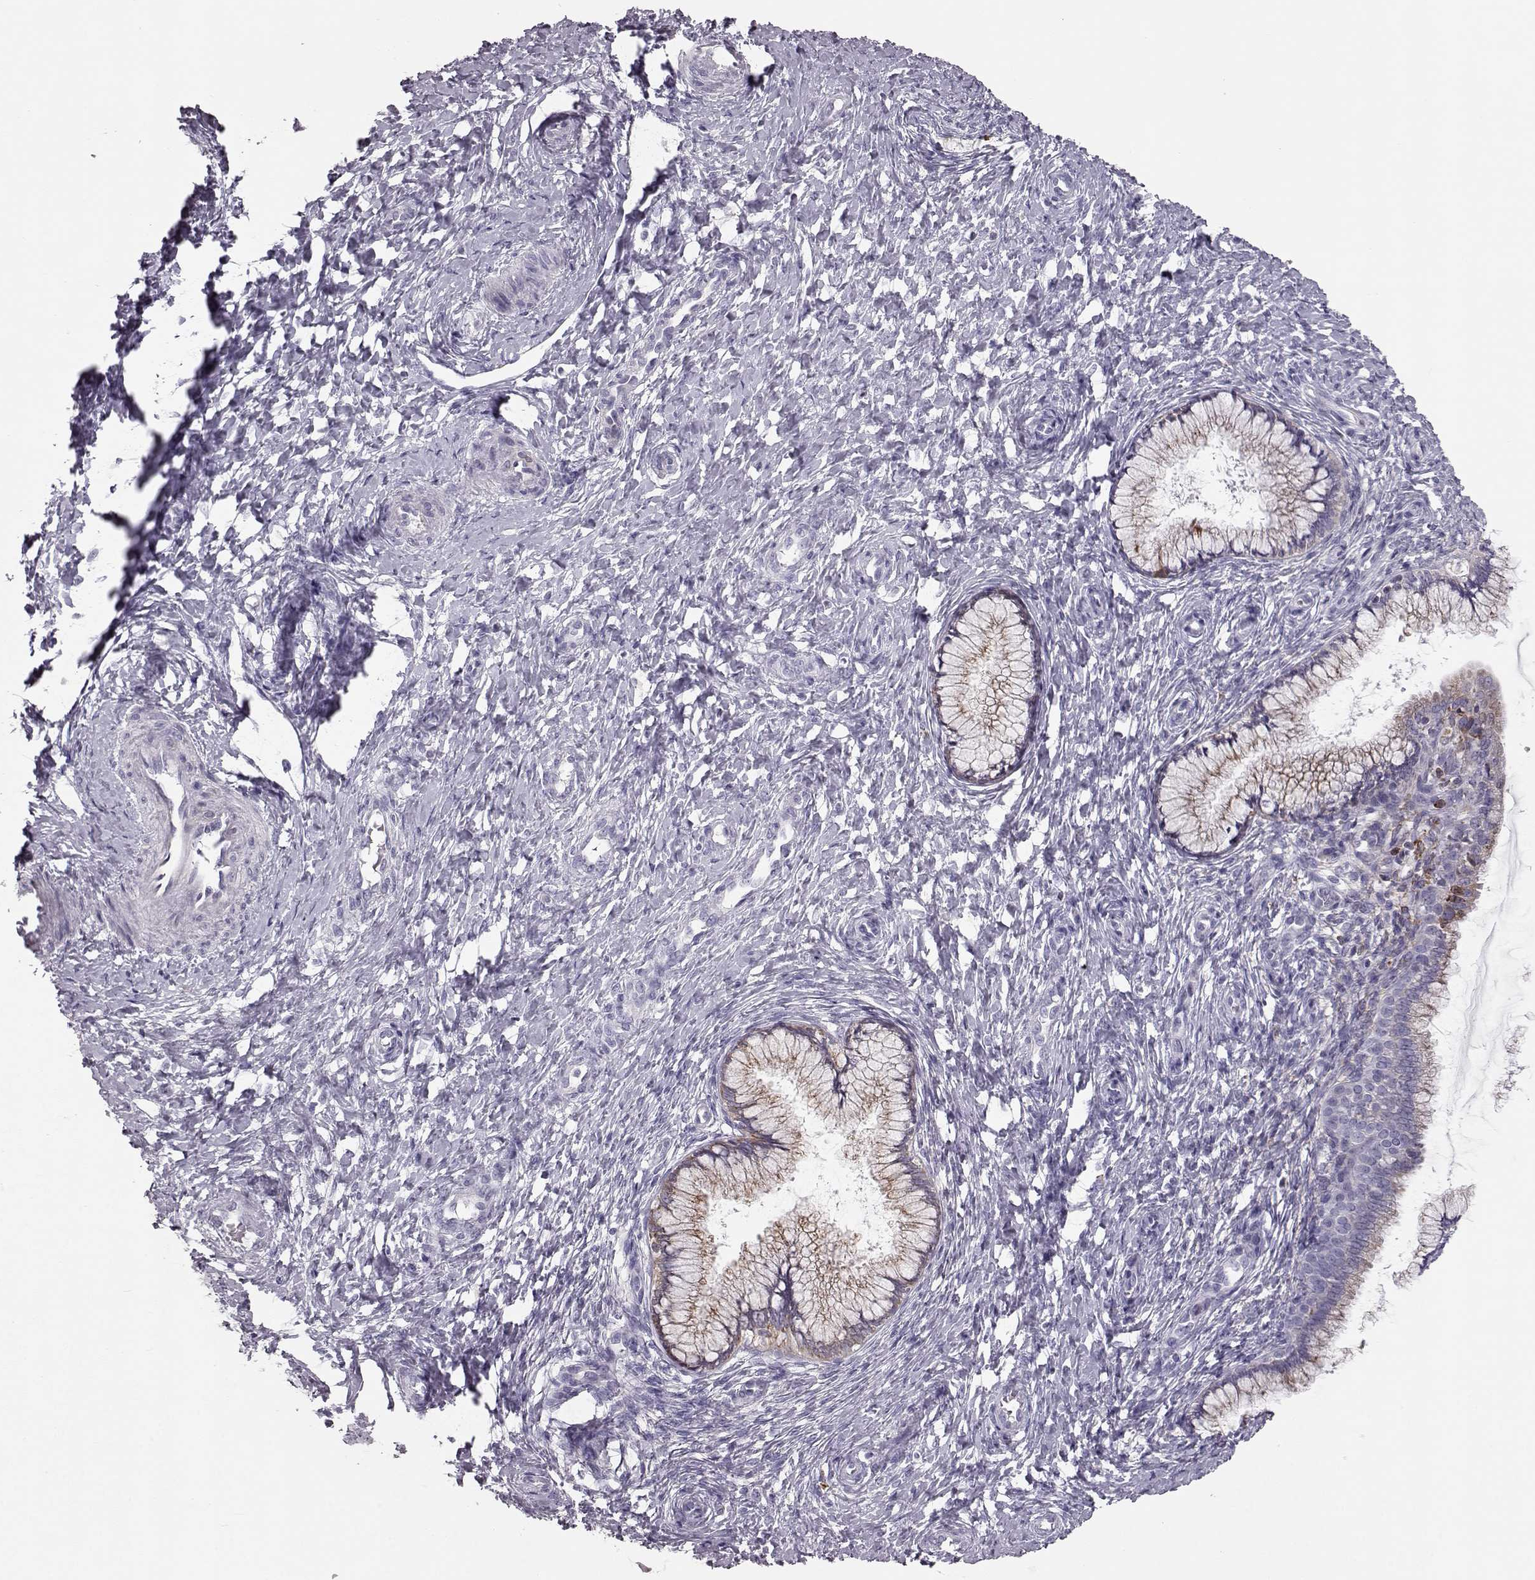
{"staining": {"intensity": "weak", "quantity": ">75%", "location": "cytoplasmic/membranous"}, "tissue": "cervix", "cell_type": "Glandular cells", "image_type": "normal", "snomed": [{"axis": "morphology", "description": "Normal tissue, NOS"}, {"axis": "topography", "description": "Cervix"}], "caption": "This histopathology image displays immunohistochemistry staining of normal cervix, with low weak cytoplasmic/membranous expression in about >75% of glandular cells.", "gene": "ELOVL5", "patient": {"sex": "female", "age": 37}}